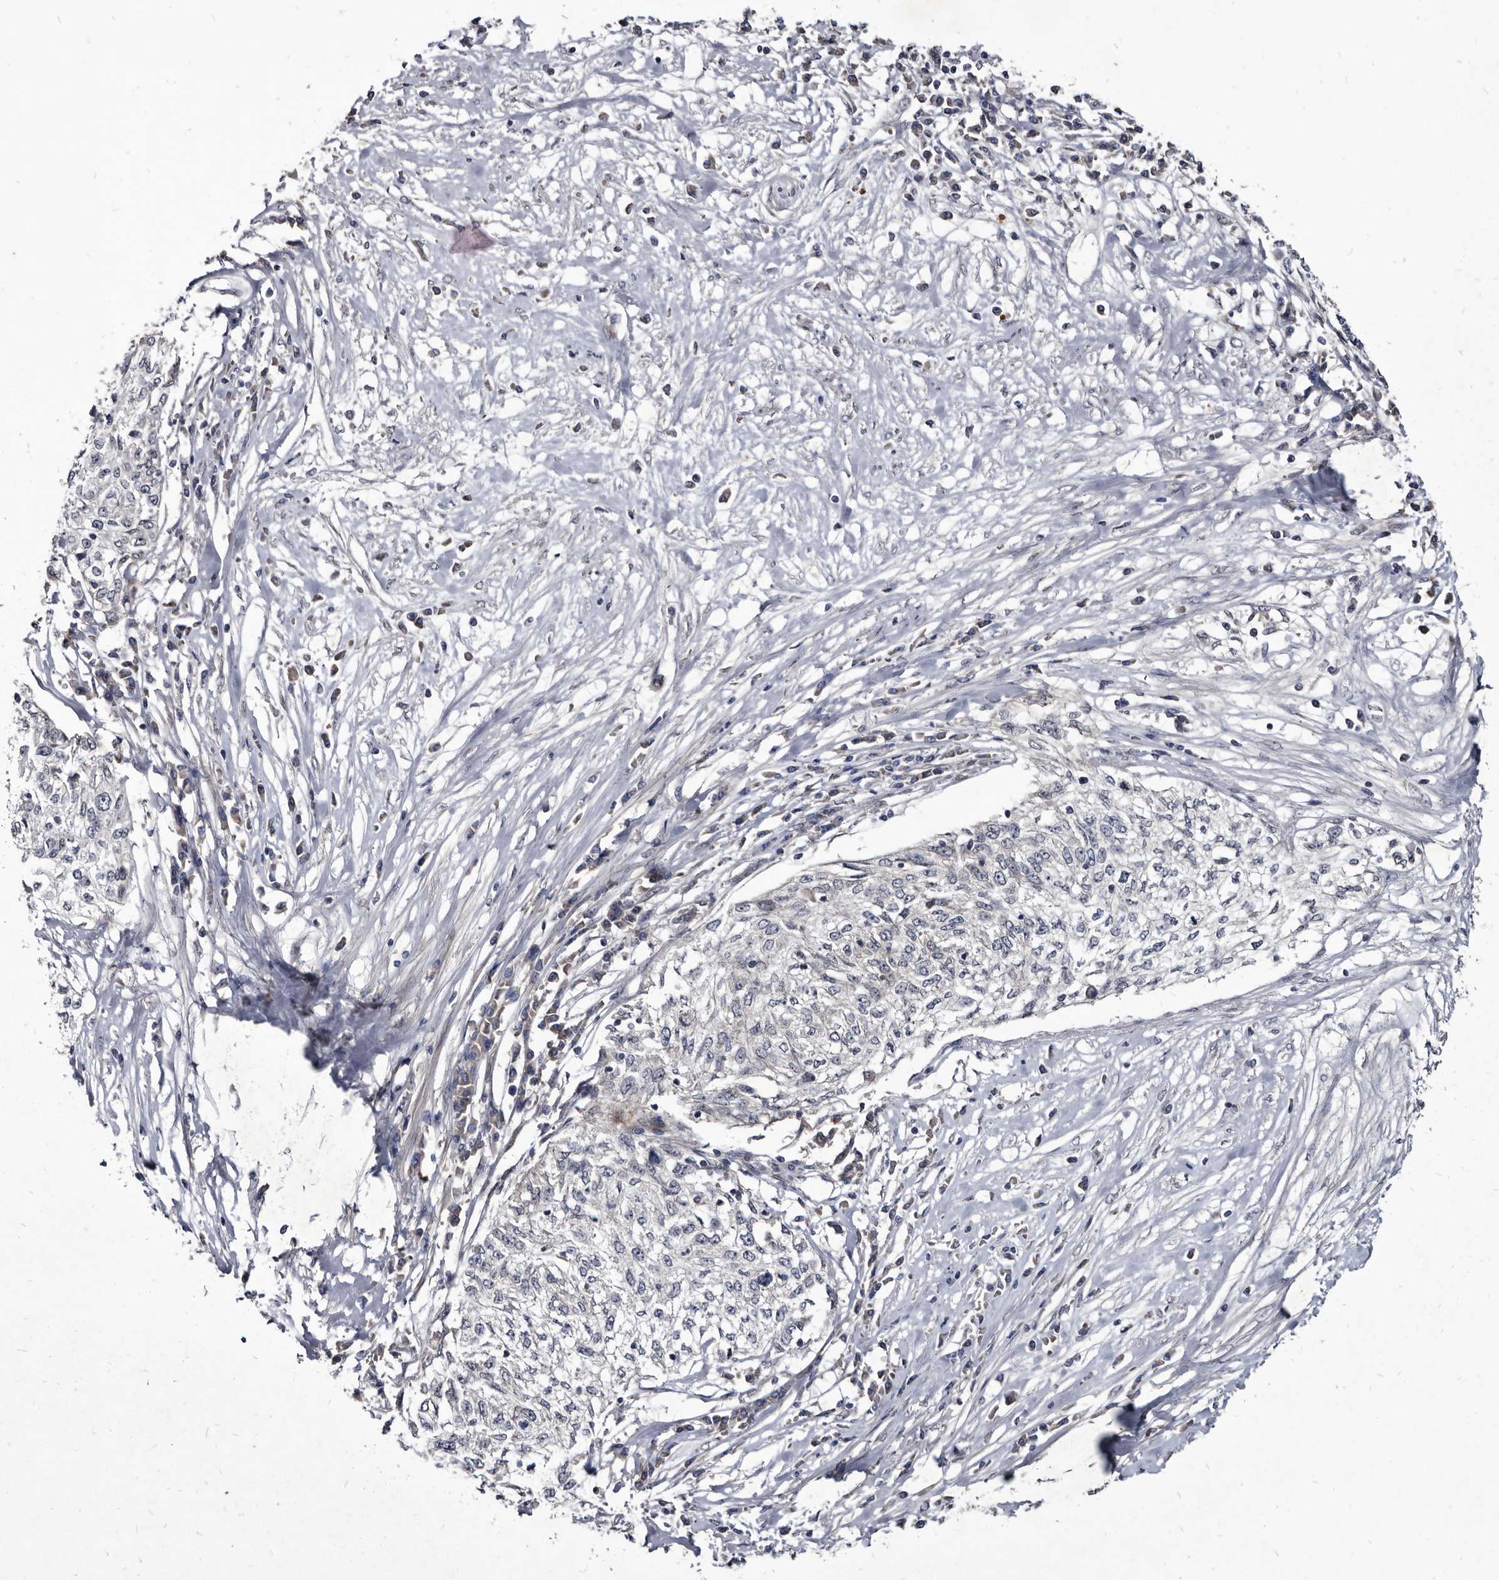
{"staining": {"intensity": "negative", "quantity": "none", "location": "none"}, "tissue": "cervical cancer", "cell_type": "Tumor cells", "image_type": "cancer", "snomed": [{"axis": "morphology", "description": "Squamous cell carcinoma, NOS"}, {"axis": "topography", "description": "Cervix"}], "caption": "The micrograph displays no staining of tumor cells in cervical cancer (squamous cell carcinoma).", "gene": "PROM1", "patient": {"sex": "female", "age": 57}}